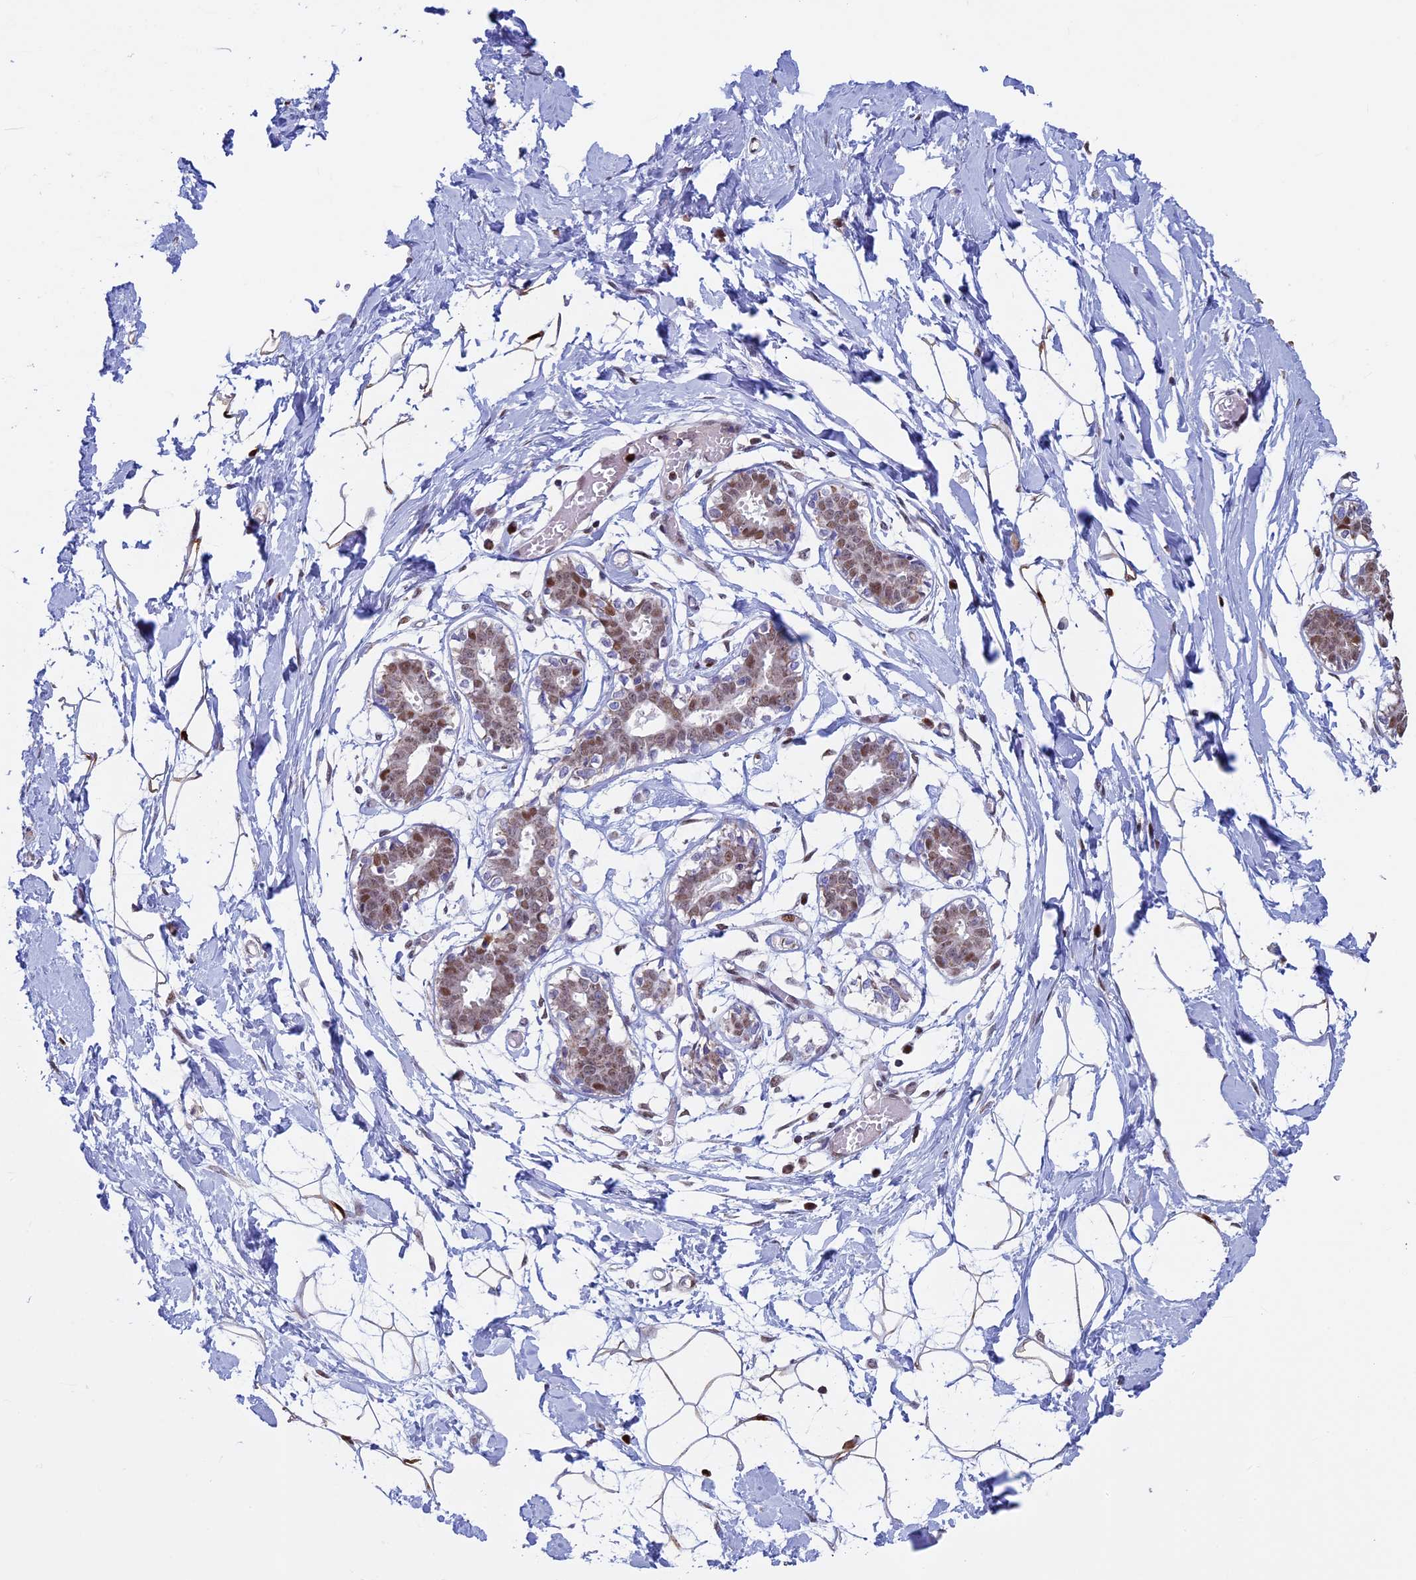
{"staining": {"intensity": "strong", "quantity": ">75%", "location": "nuclear"}, "tissue": "breast", "cell_type": "Adipocytes", "image_type": "normal", "snomed": [{"axis": "morphology", "description": "Normal tissue, NOS"}, {"axis": "topography", "description": "Breast"}], "caption": "Breast stained with a brown dye exhibits strong nuclear positive expression in approximately >75% of adipocytes.", "gene": "ACSS1", "patient": {"sex": "female", "age": 27}}